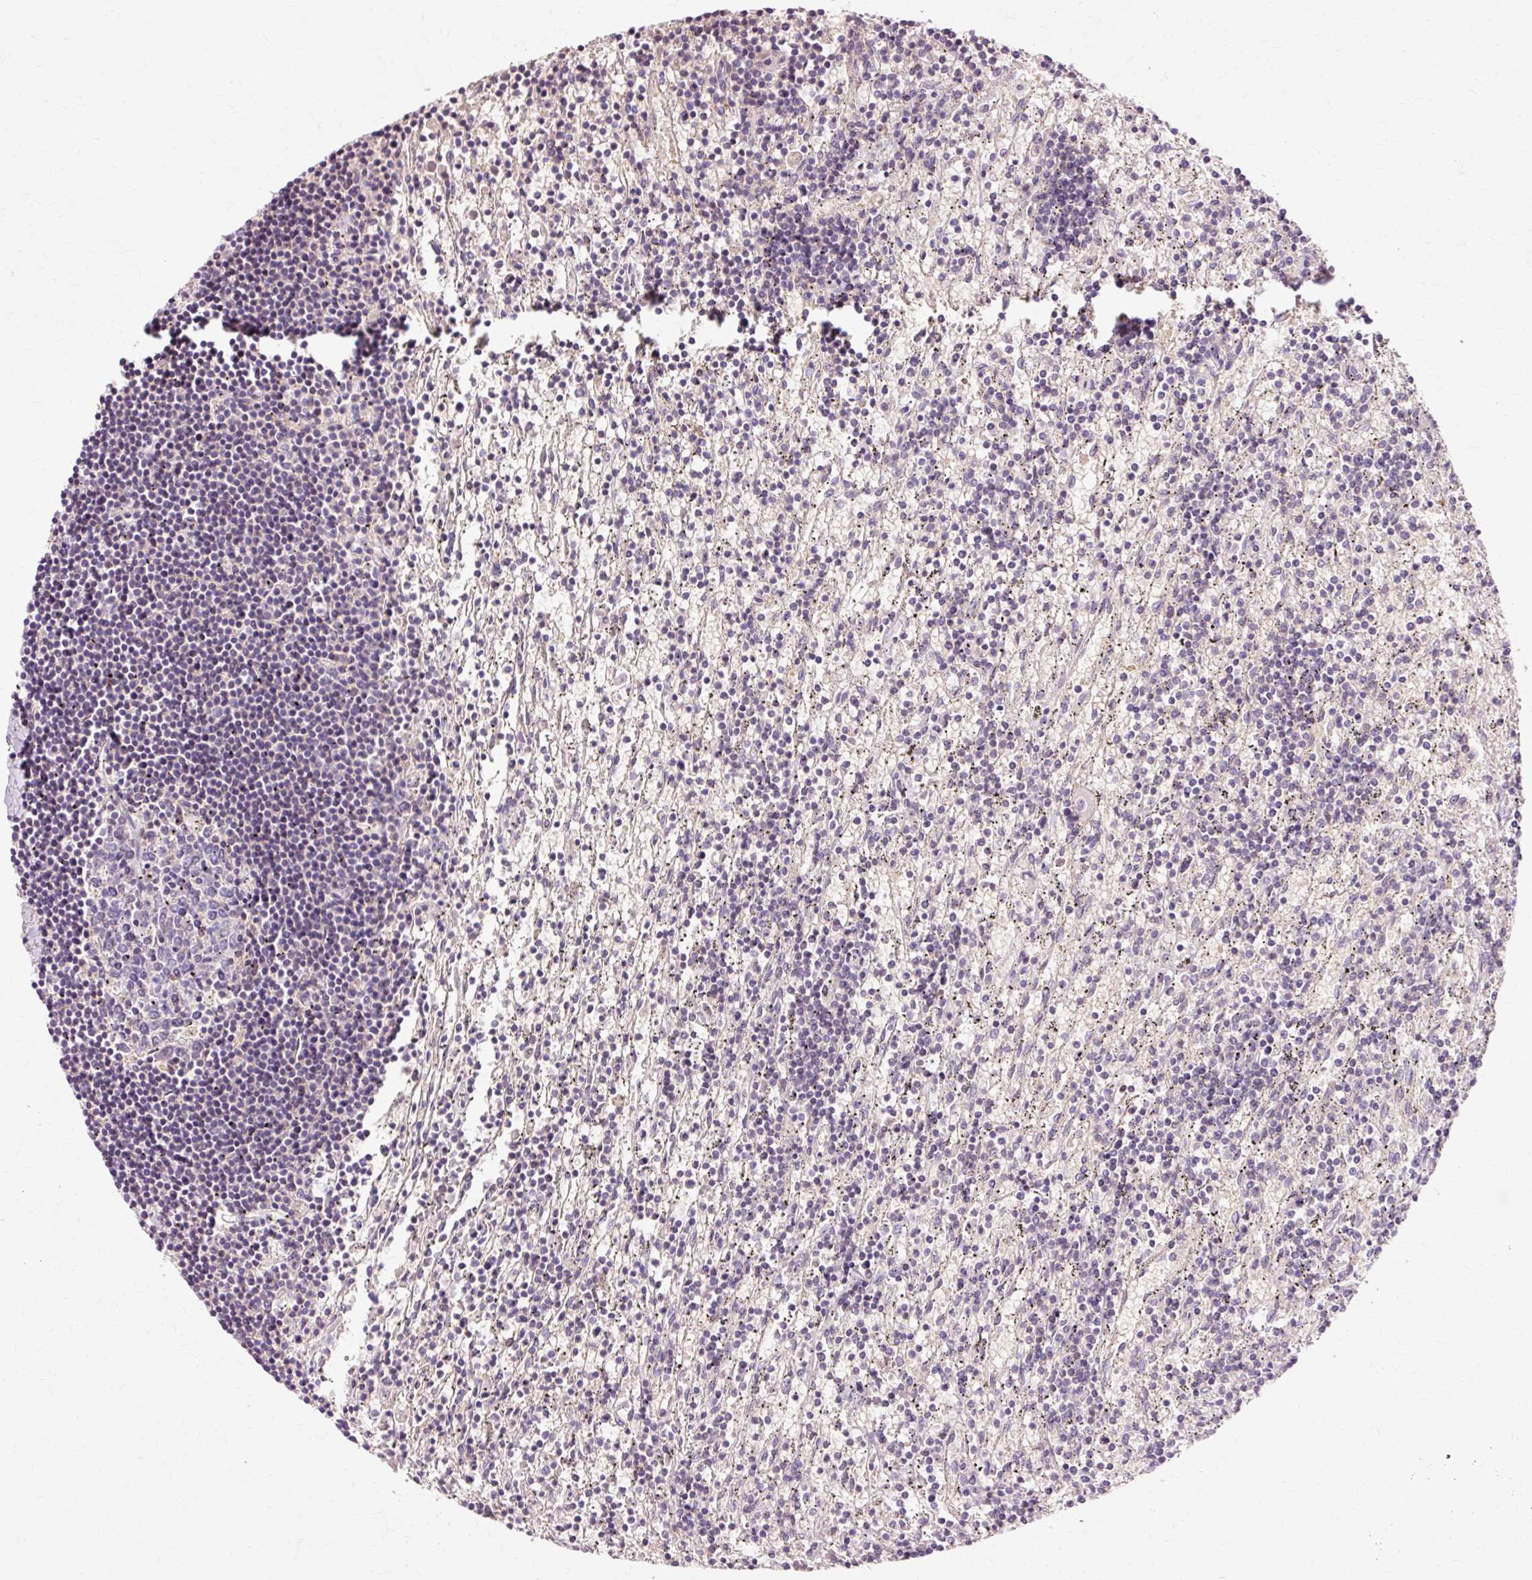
{"staining": {"intensity": "negative", "quantity": "none", "location": "none"}, "tissue": "lymphoma", "cell_type": "Tumor cells", "image_type": "cancer", "snomed": [{"axis": "morphology", "description": "Malignant lymphoma, non-Hodgkin's type, Low grade"}, {"axis": "topography", "description": "Spleen"}], "caption": "A high-resolution image shows immunohistochemistry staining of lymphoma, which exhibits no significant staining in tumor cells.", "gene": "VN1R2", "patient": {"sex": "male", "age": 76}}